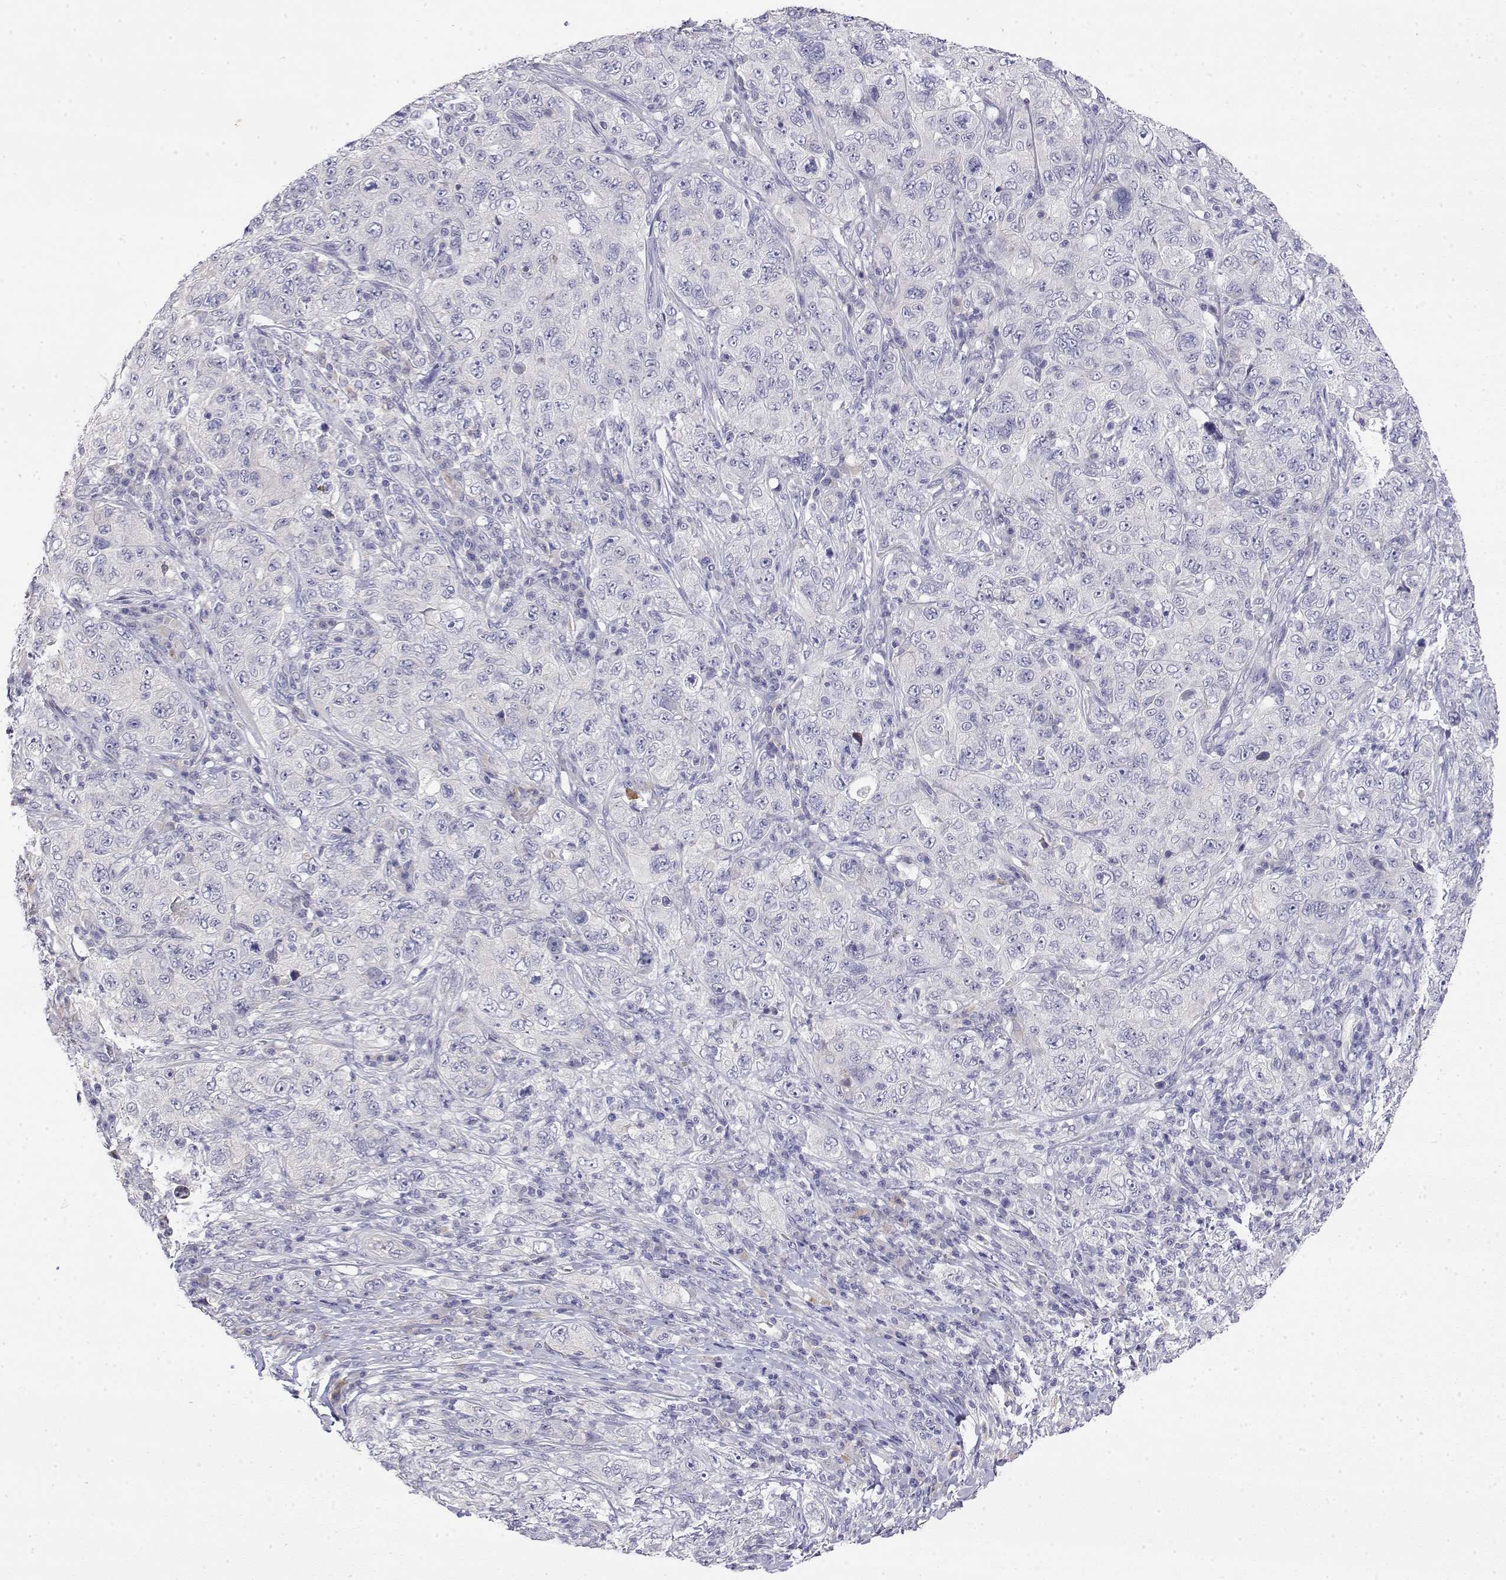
{"staining": {"intensity": "negative", "quantity": "none", "location": "none"}, "tissue": "pancreatic cancer", "cell_type": "Tumor cells", "image_type": "cancer", "snomed": [{"axis": "morphology", "description": "Adenocarcinoma, NOS"}, {"axis": "topography", "description": "Pancreas"}], "caption": "The micrograph exhibits no significant positivity in tumor cells of pancreatic cancer. (Stains: DAB (3,3'-diaminobenzidine) IHC with hematoxylin counter stain, Microscopy: brightfield microscopy at high magnification).", "gene": "LY6D", "patient": {"sex": "male", "age": 68}}